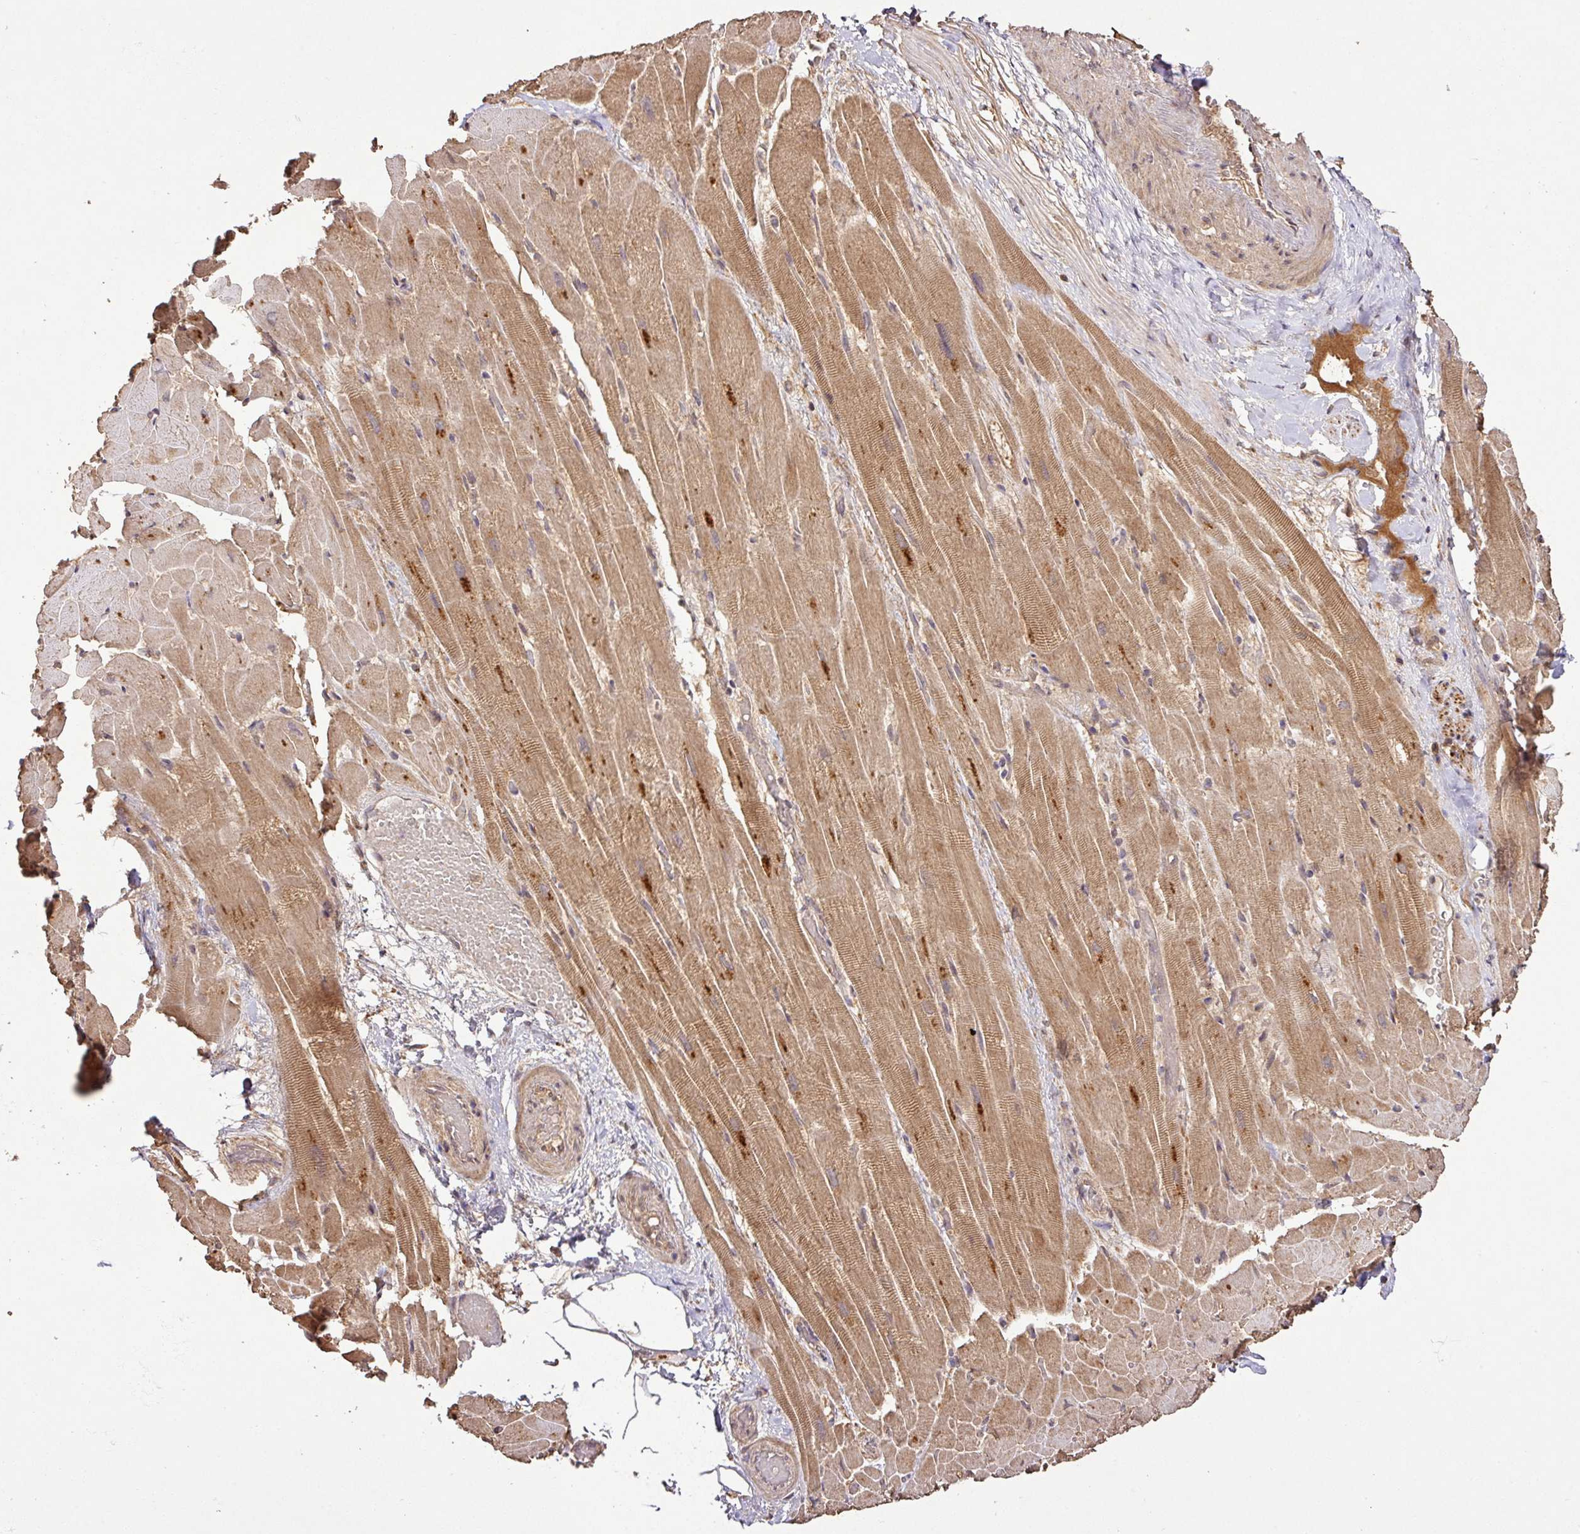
{"staining": {"intensity": "moderate", "quantity": ">75%", "location": "cytoplasmic/membranous"}, "tissue": "heart muscle", "cell_type": "Cardiomyocytes", "image_type": "normal", "snomed": [{"axis": "morphology", "description": "Normal tissue, NOS"}, {"axis": "topography", "description": "Heart"}], "caption": "DAB (3,3'-diaminobenzidine) immunohistochemical staining of benign heart muscle exhibits moderate cytoplasmic/membranous protein positivity in approximately >75% of cardiomyocytes.", "gene": "FAIM", "patient": {"sex": "male", "age": 37}}